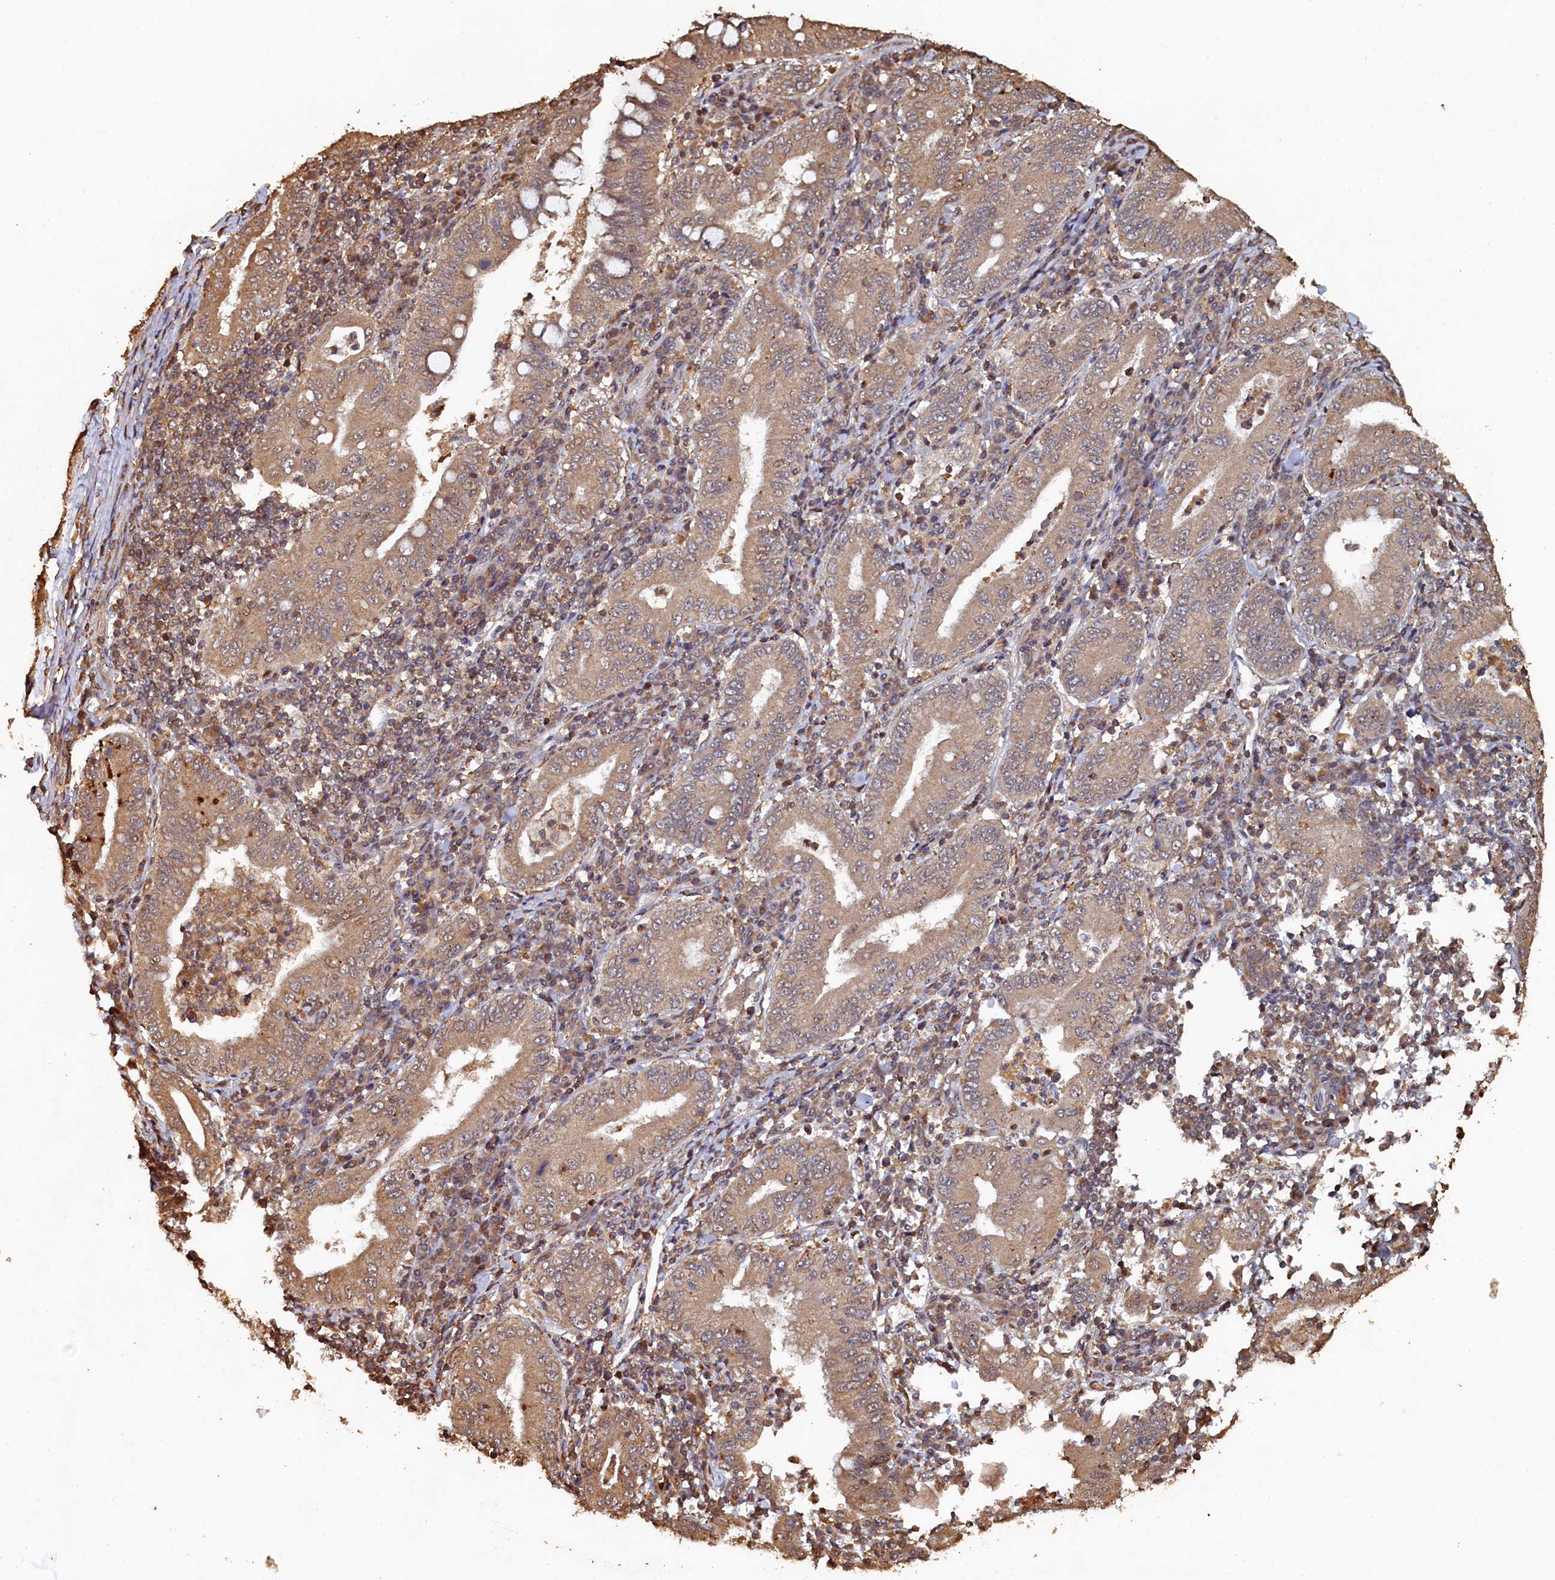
{"staining": {"intensity": "moderate", "quantity": "25%-75%", "location": "cytoplasmic/membranous"}, "tissue": "stomach cancer", "cell_type": "Tumor cells", "image_type": "cancer", "snomed": [{"axis": "morphology", "description": "Normal tissue, NOS"}, {"axis": "morphology", "description": "Adenocarcinoma, NOS"}, {"axis": "topography", "description": "Esophagus"}, {"axis": "topography", "description": "Stomach, upper"}, {"axis": "topography", "description": "Peripheral nerve tissue"}], "caption": "Immunohistochemical staining of human adenocarcinoma (stomach) demonstrates moderate cytoplasmic/membranous protein positivity in approximately 25%-75% of tumor cells.", "gene": "PIGN", "patient": {"sex": "male", "age": 62}}